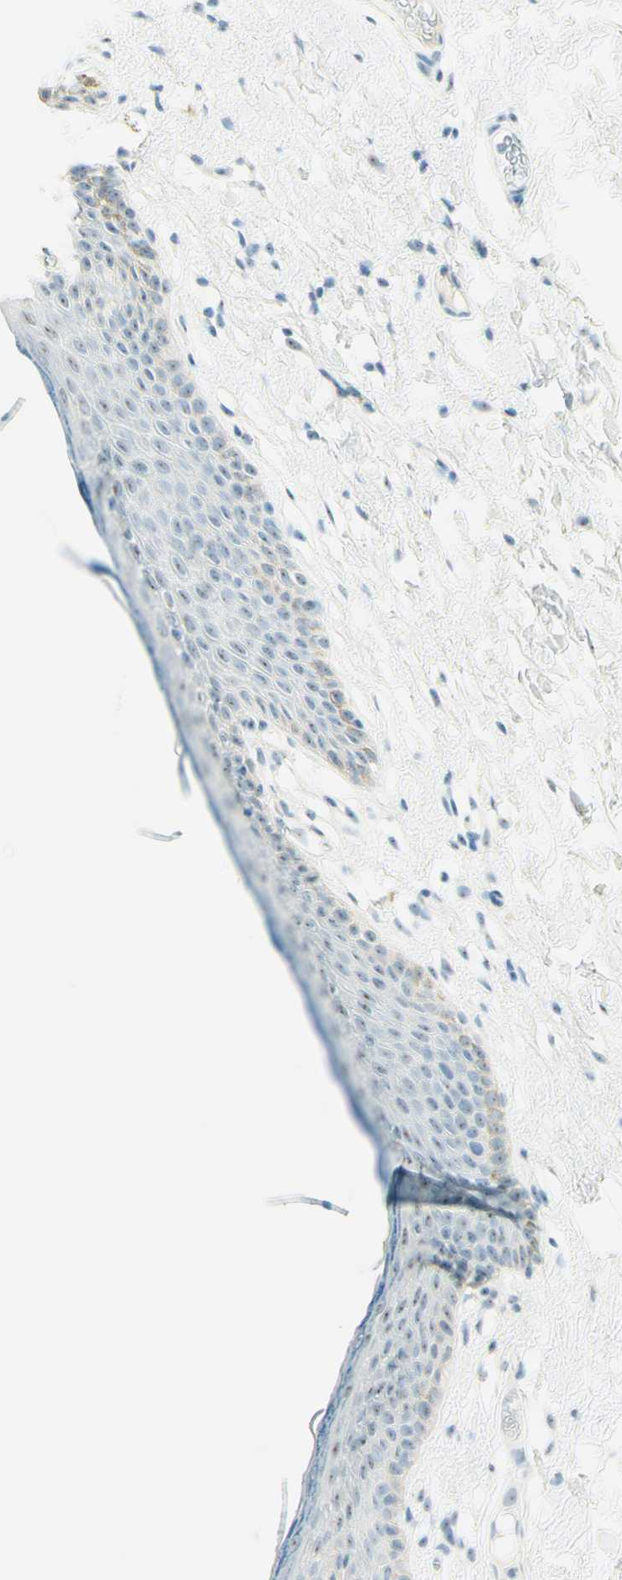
{"staining": {"intensity": "weak", "quantity": "<25%", "location": "cytoplasmic/membranous,nuclear"}, "tissue": "skin", "cell_type": "Epidermal cells", "image_type": "normal", "snomed": [{"axis": "morphology", "description": "Normal tissue, NOS"}, {"axis": "topography", "description": "Adipose tissue"}, {"axis": "topography", "description": "Vascular tissue"}, {"axis": "topography", "description": "Anal"}, {"axis": "topography", "description": "Peripheral nerve tissue"}], "caption": "An immunohistochemistry photomicrograph of benign skin is shown. There is no staining in epidermal cells of skin. The staining is performed using DAB brown chromogen with nuclei counter-stained in using hematoxylin.", "gene": "FMR1NB", "patient": {"sex": "female", "age": 54}}